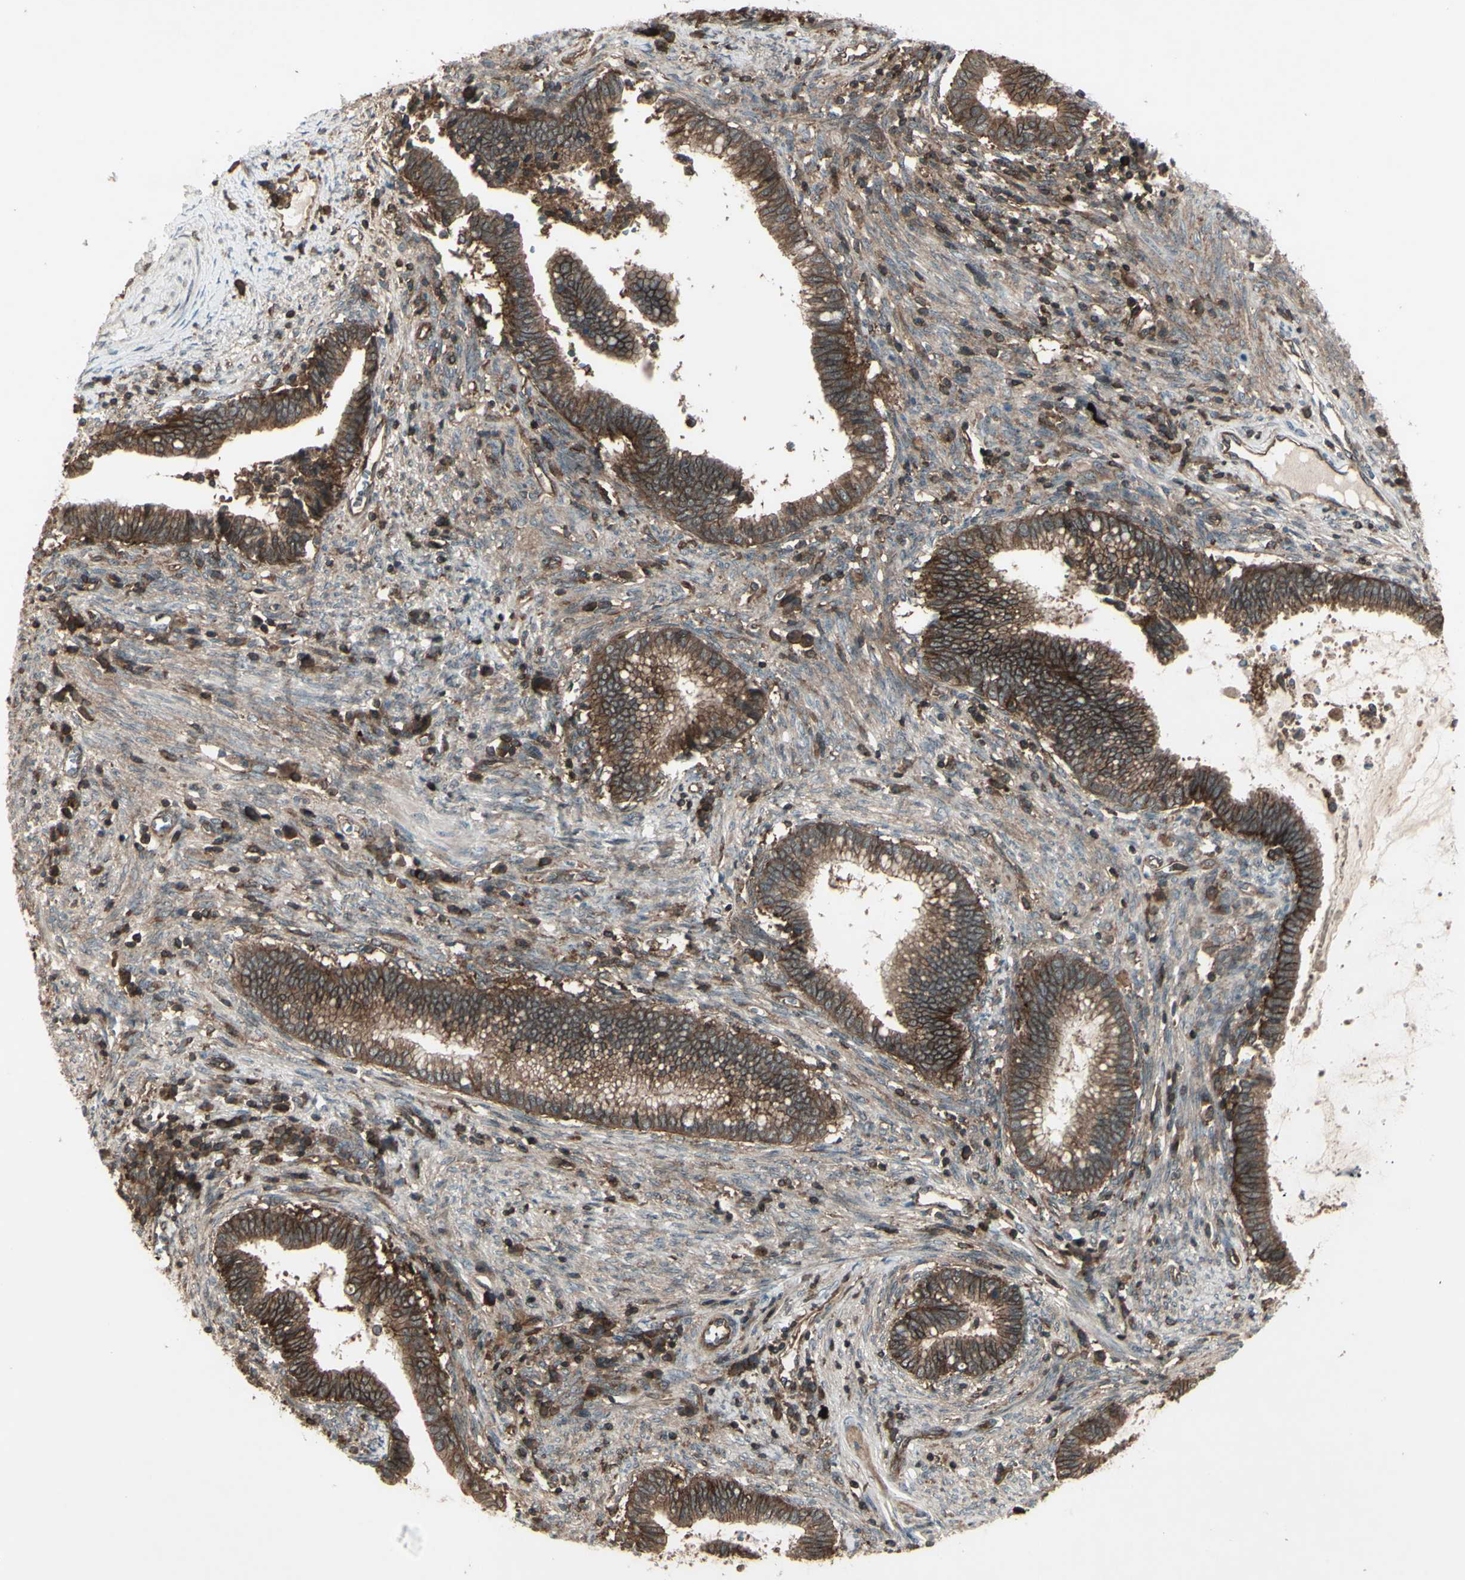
{"staining": {"intensity": "strong", "quantity": ">75%", "location": "cytoplasmic/membranous"}, "tissue": "cervical cancer", "cell_type": "Tumor cells", "image_type": "cancer", "snomed": [{"axis": "morphology", "description": "Adenocarcinoma, NOS"}, {"axis": "topography", "description": "Cervix"}], "caption": "This is a photomicrograph of immunohistochemistry (IHC) staining of cervical cancer, which shows strong positivity in the cytoplasmic/membranous of tumor cells.", "gene": "FXYD5", "patient": {"sex": "female", "age": 44}}